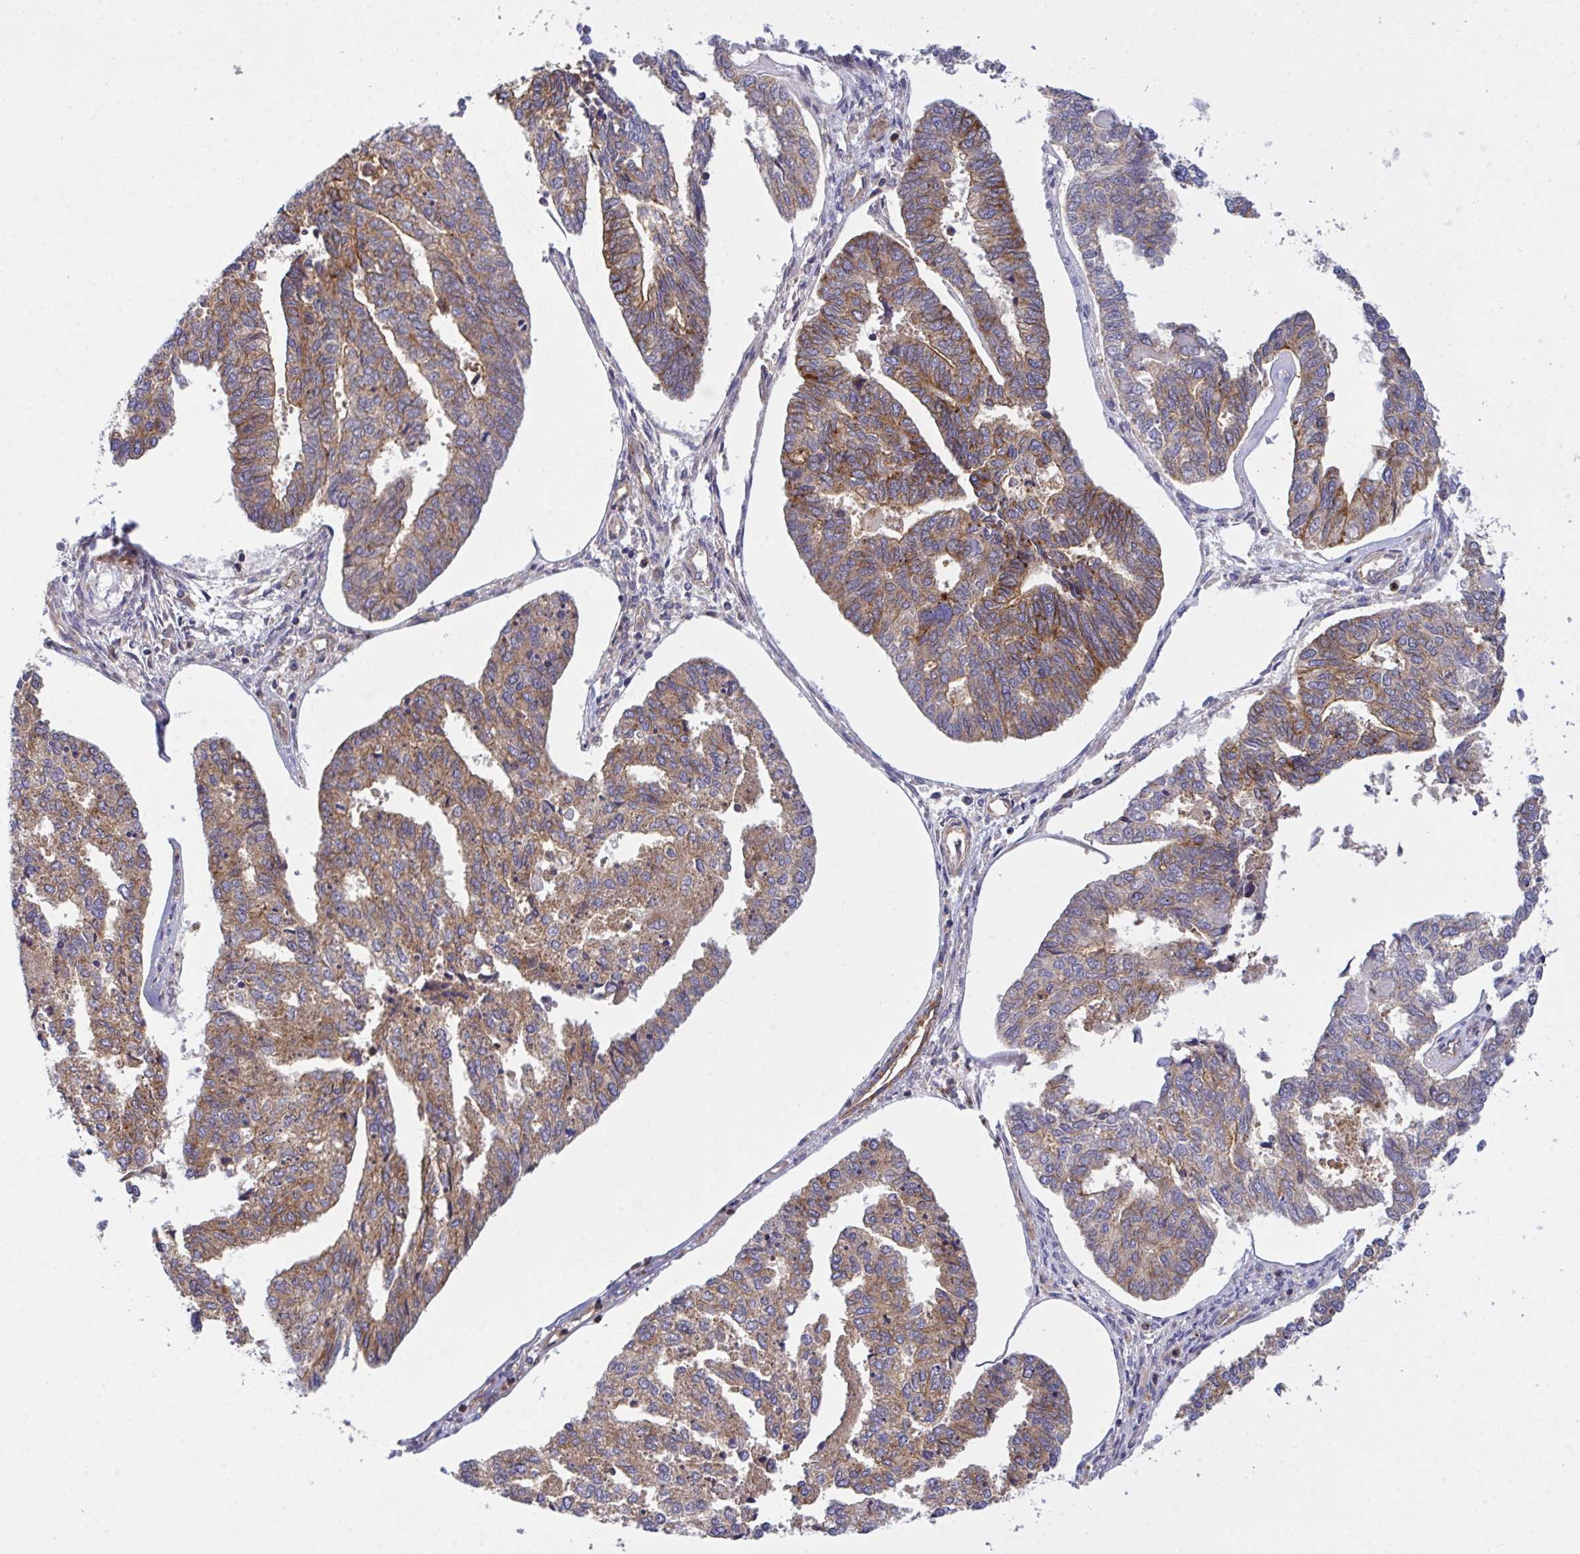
{"staining": {"intensity": "moderate", "quantity": "25%-75%", "location": "cytoplasmic/membranous"}, "tissue": "endometrial cancer", "cell_type": "Tumor cells", "image_type": "cancer", "snomed": [{"axis": "morphology", "description": "Adenocarcinoma, NOS"}, {"axis": "topography", "description": "Endometrium"}], "caption": "Endometrial cancer stained with a protein marker exhibits moderate staining in tumor cells.", "gene": "C4orf36", "patient": {"sex": "female", "age": 73}}